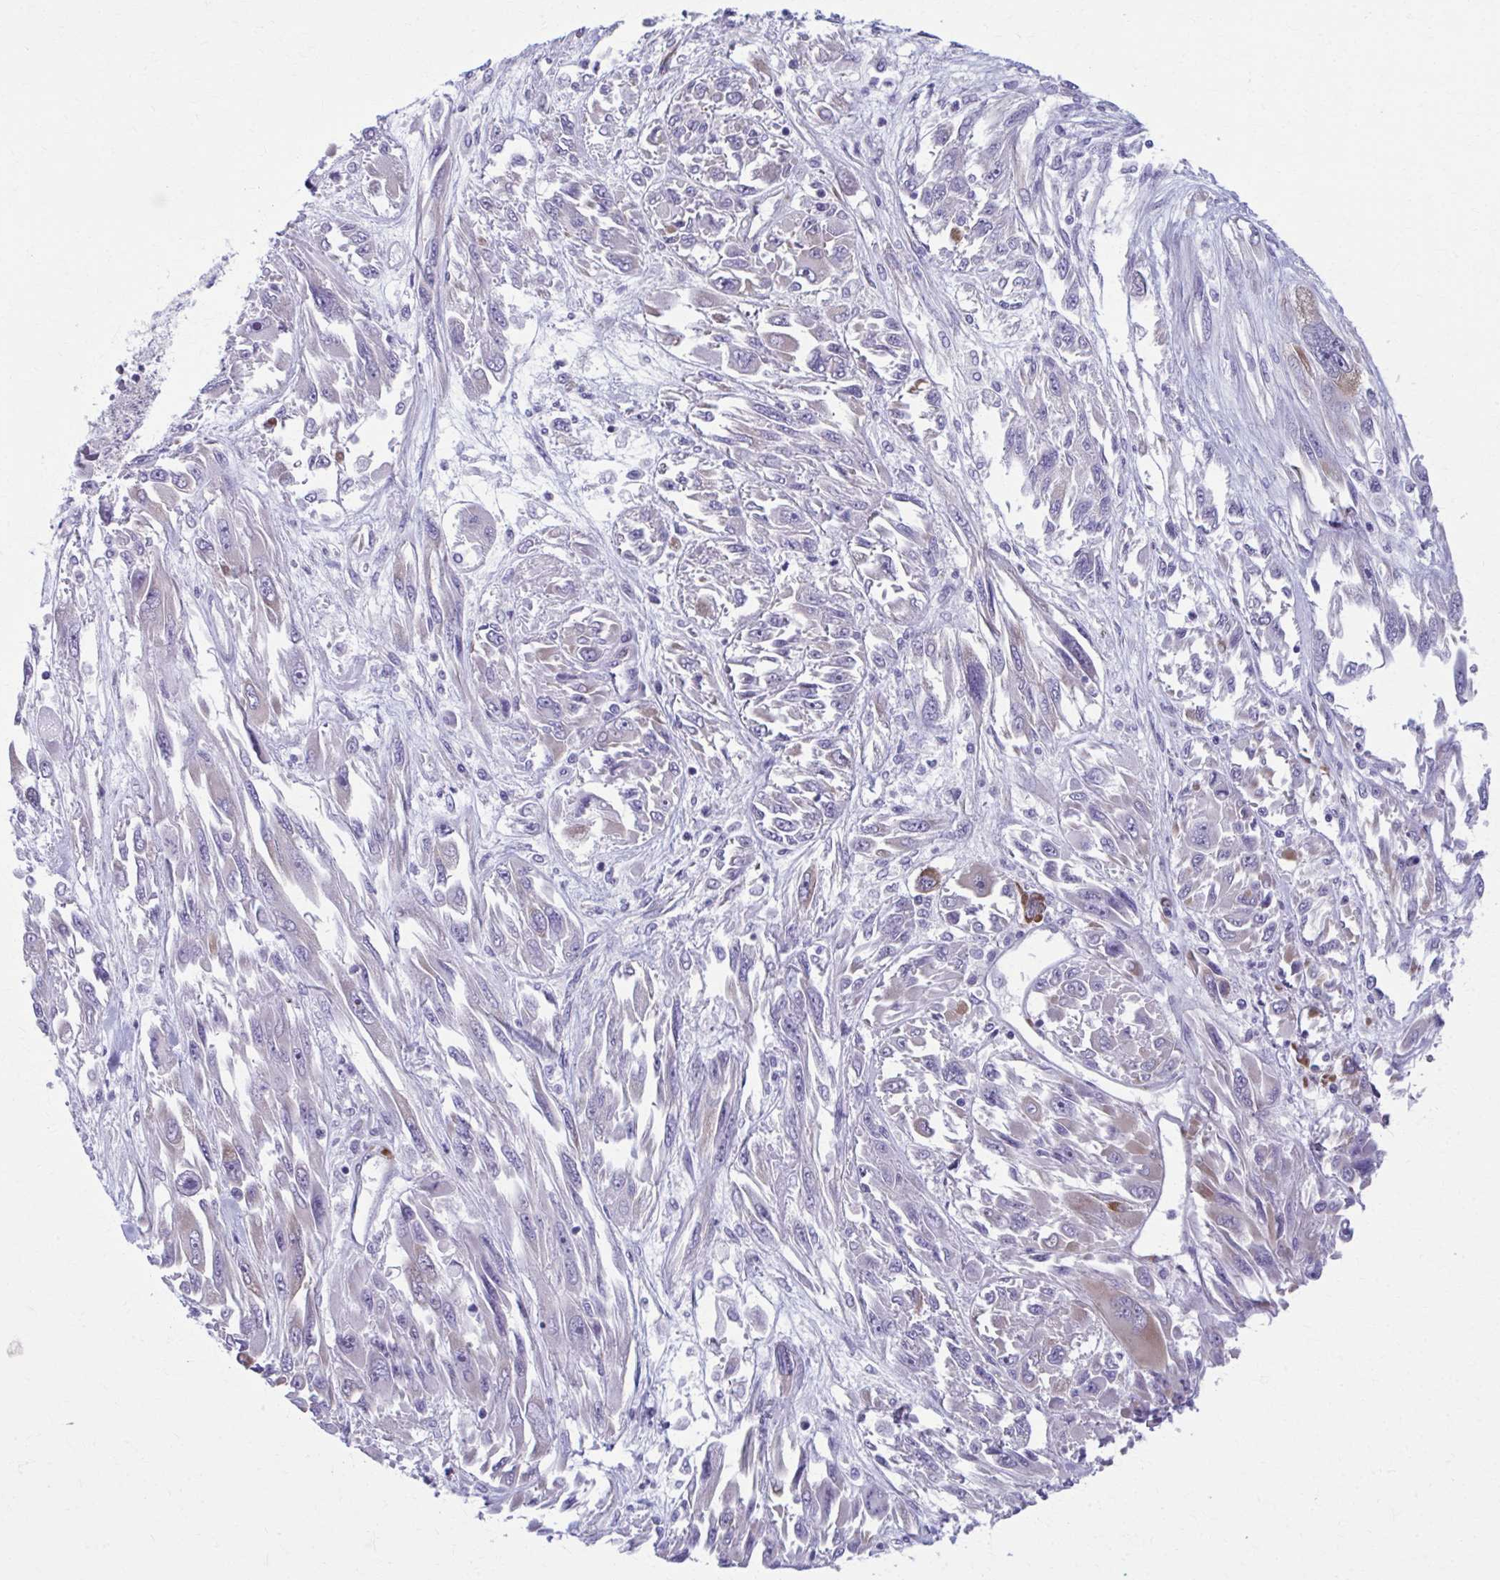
{"staining": {"intensity": "weak", "quantity": "<25%", "location": "cytoplasmic/membranous"}, "tissue": "melanoma", "cell_type": "Tumor cells", "image_type": "cancer", "snomed": [{"axis": "morphology", "description": "Malignant melanoma, NOS"}, {"axis": "topography", "description": "Skin"}], "caption": "This is an immunohistochemistry micrograph of human malignant melanoma. There is no staining in tumor cells.", "gene": "SPATS2L", "patient": {"sex": "female", "age": 91}}